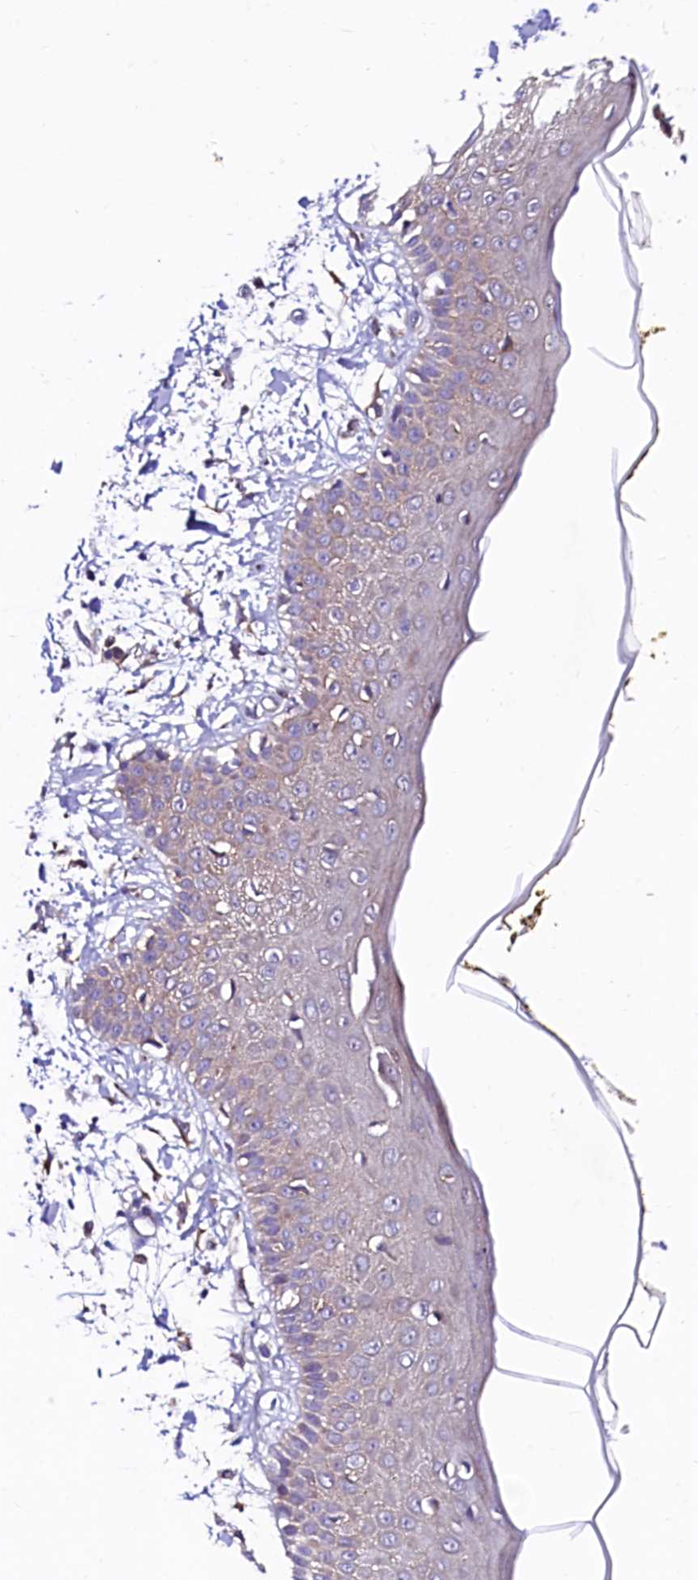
{"staining": {"intensity": "weak", "quantity": "25%-75%", "location": "cytoplasmic/membranous"}, "tissue": "skin", "cell_type": "Fibroblasts", "image_type": "normal", "snomed": [{"axis": "morphology", "description": "Normal tissue, NOS"}, {"axis": "morphology", "description": "Squamous cell carcinoma, NOS"}, {"axis": "topography", "description": "Skin"}, {"axis": "topography", "description": "Peripheral nerve tissue"}], "caption": "Protein expression analysis of normal human skin reveals weak cytoplasmic/membranous expression in approximately 25%-75% of fibroblasts.", "gene": "GPR176", "patient": {"sex": "male", "age": 83}}